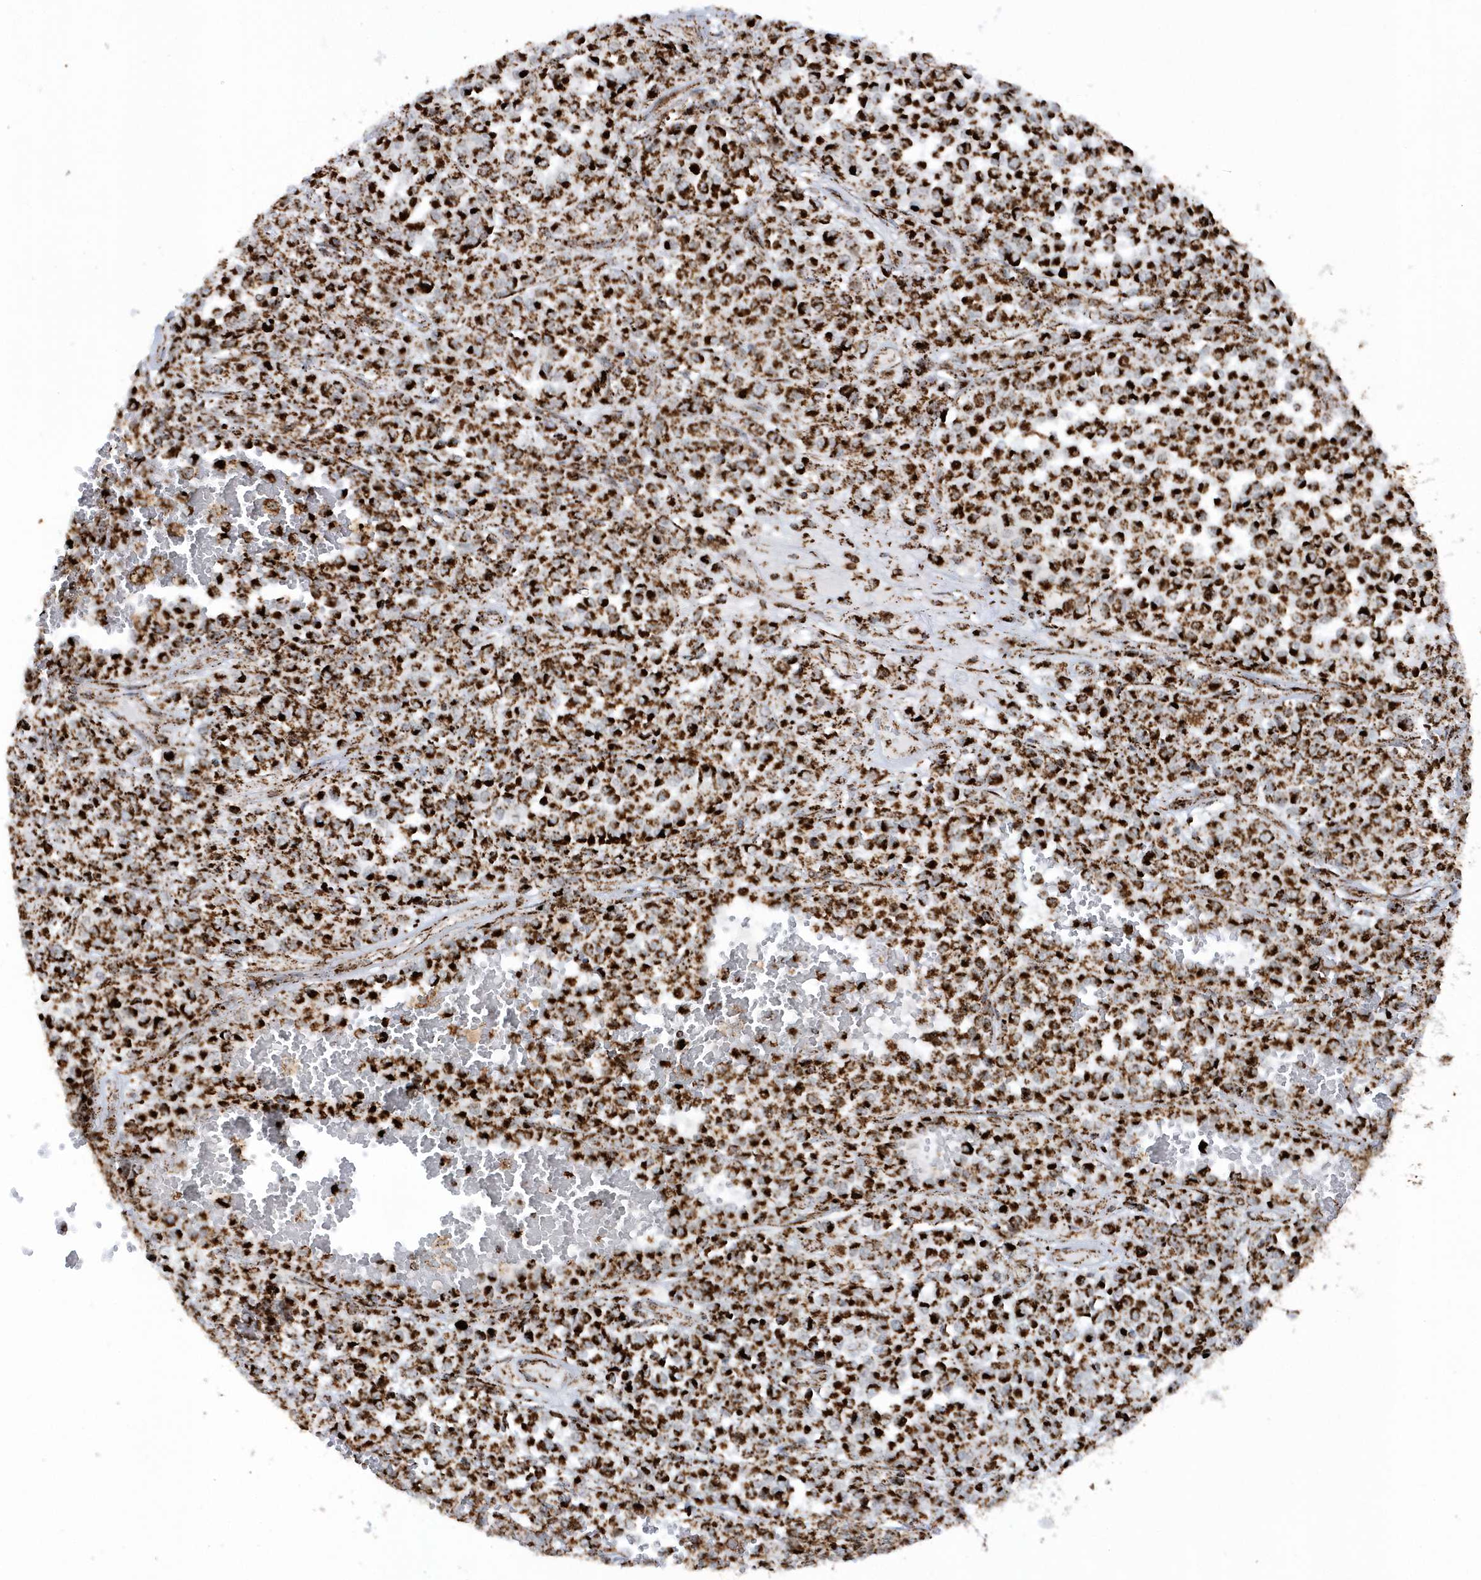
{"staining": {"intensity": "strong", "quantity": ">75%", "location": "cytoplasmic/membranous"}, "tissue": "melanoma", "cell_type": "Tumor cells", "image_type": "cancer", "snomed": [{"axis": "morphology", "description": "Malignant melanoma, Metastatic site"}, {"axis": "topography", "description": "Pancreas"}], "caption": "Immunohistochemistry micrograph of neoplastic tissue: human malignant melanoma (metastatic site) stained using immunohistochemistry (IHC) reveals high levels of strong protein expression localized specifically in the cytoplasmic/membranous of tumor cells, appearing as a cytoplasmic/membranous brown color.", "gene": "CRY2", "patient": {"sex": "female", "age": 30}}